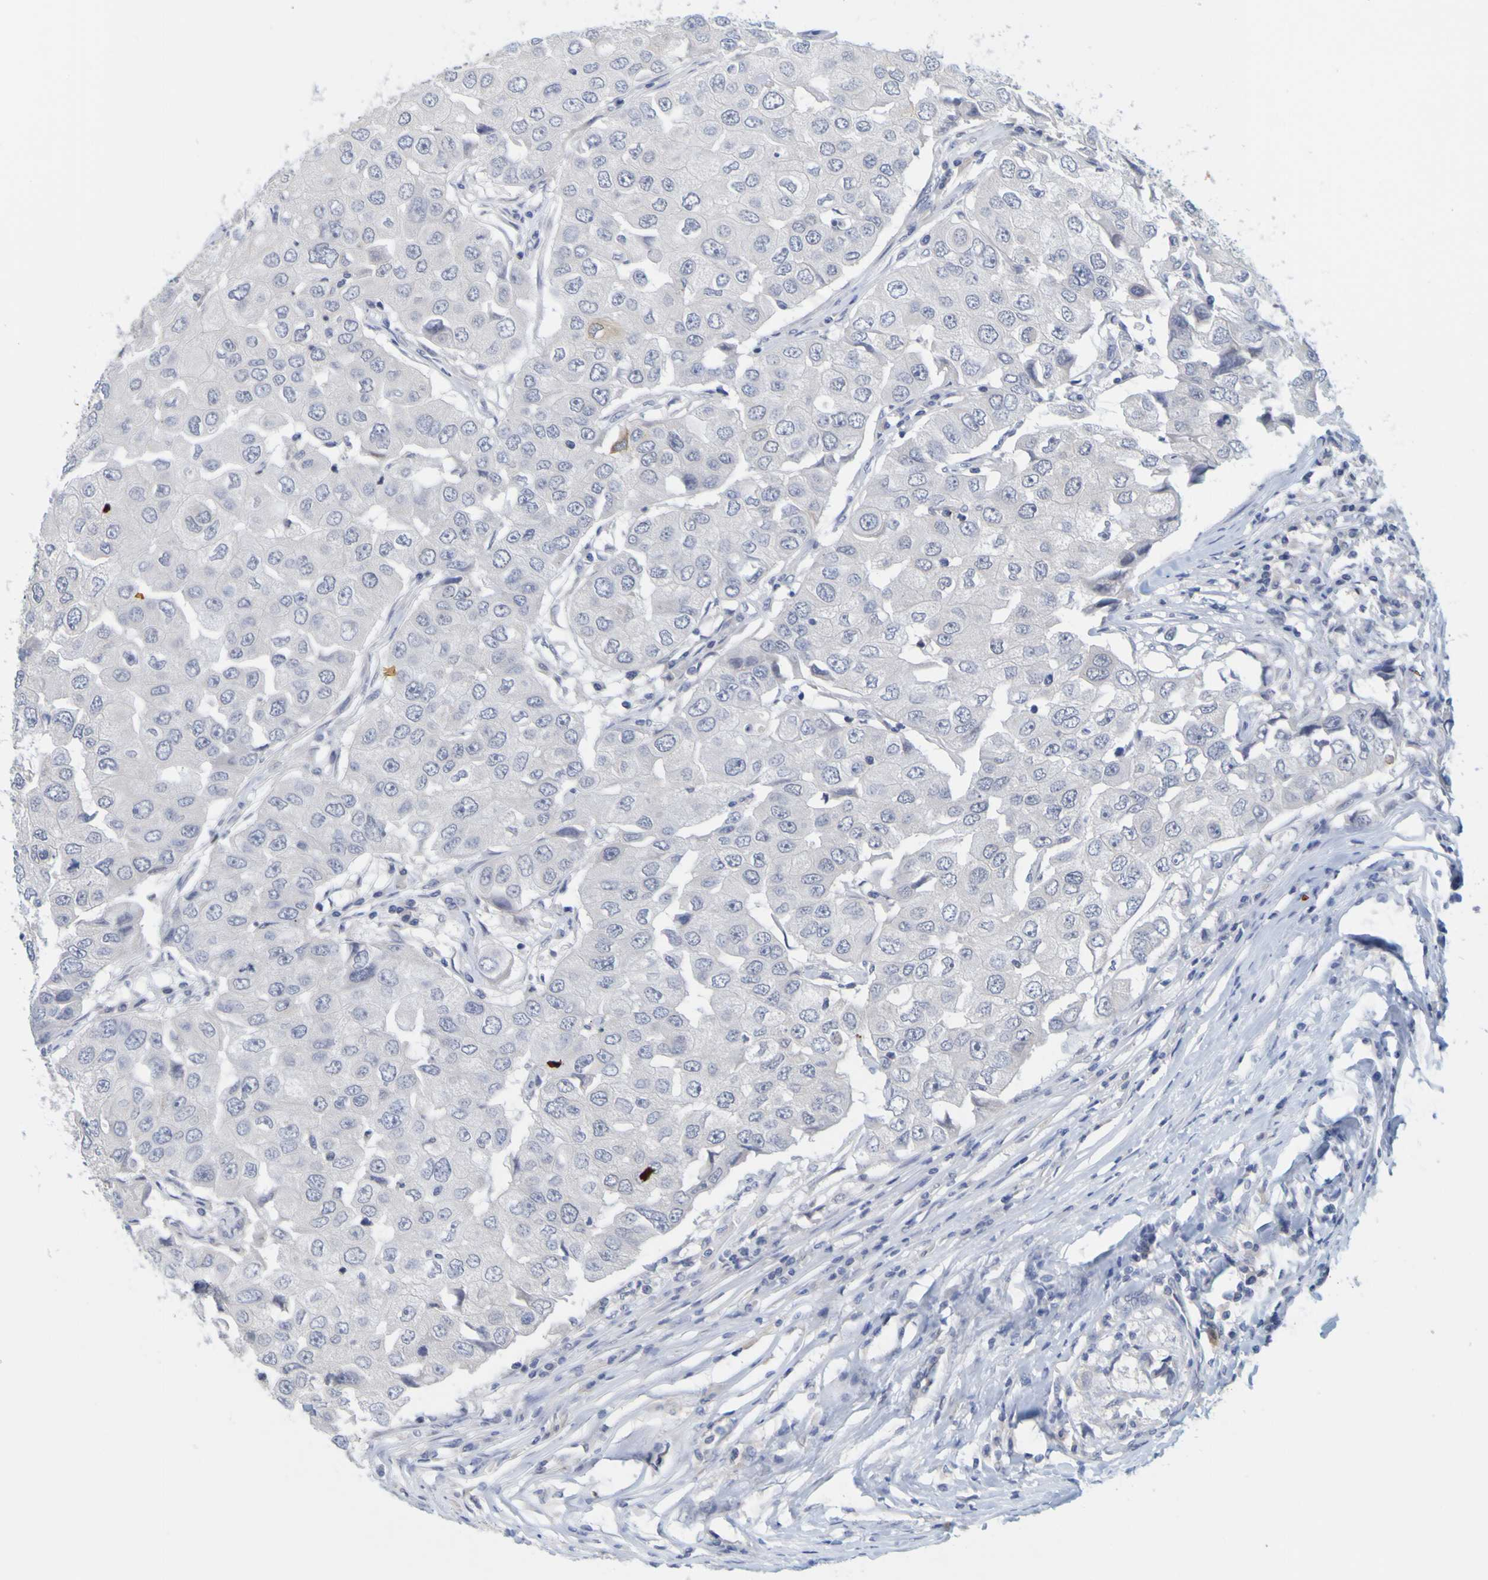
{"staining": {"intensity": "negative", "quantity": "none", "location": "none"}, "tissue": "breast cancer", "cell_type": "Tumor cells", "image_type": "cancer", "snomed": [{"axis": "morphology", "description": "Duct carcinoma"}, {"axis": "topography", "description": "Breast"}], "caption": "Protein analysis of breast cancer (infiltrating ductal carcinoma) reveals no significant expression in tumor cells. The staining is performed using DAB brown chromogen with nuclei counter-stained in using hematoxylin.", "gene": "ENDOU", "patient": {"sex": "female", "age": 27}}